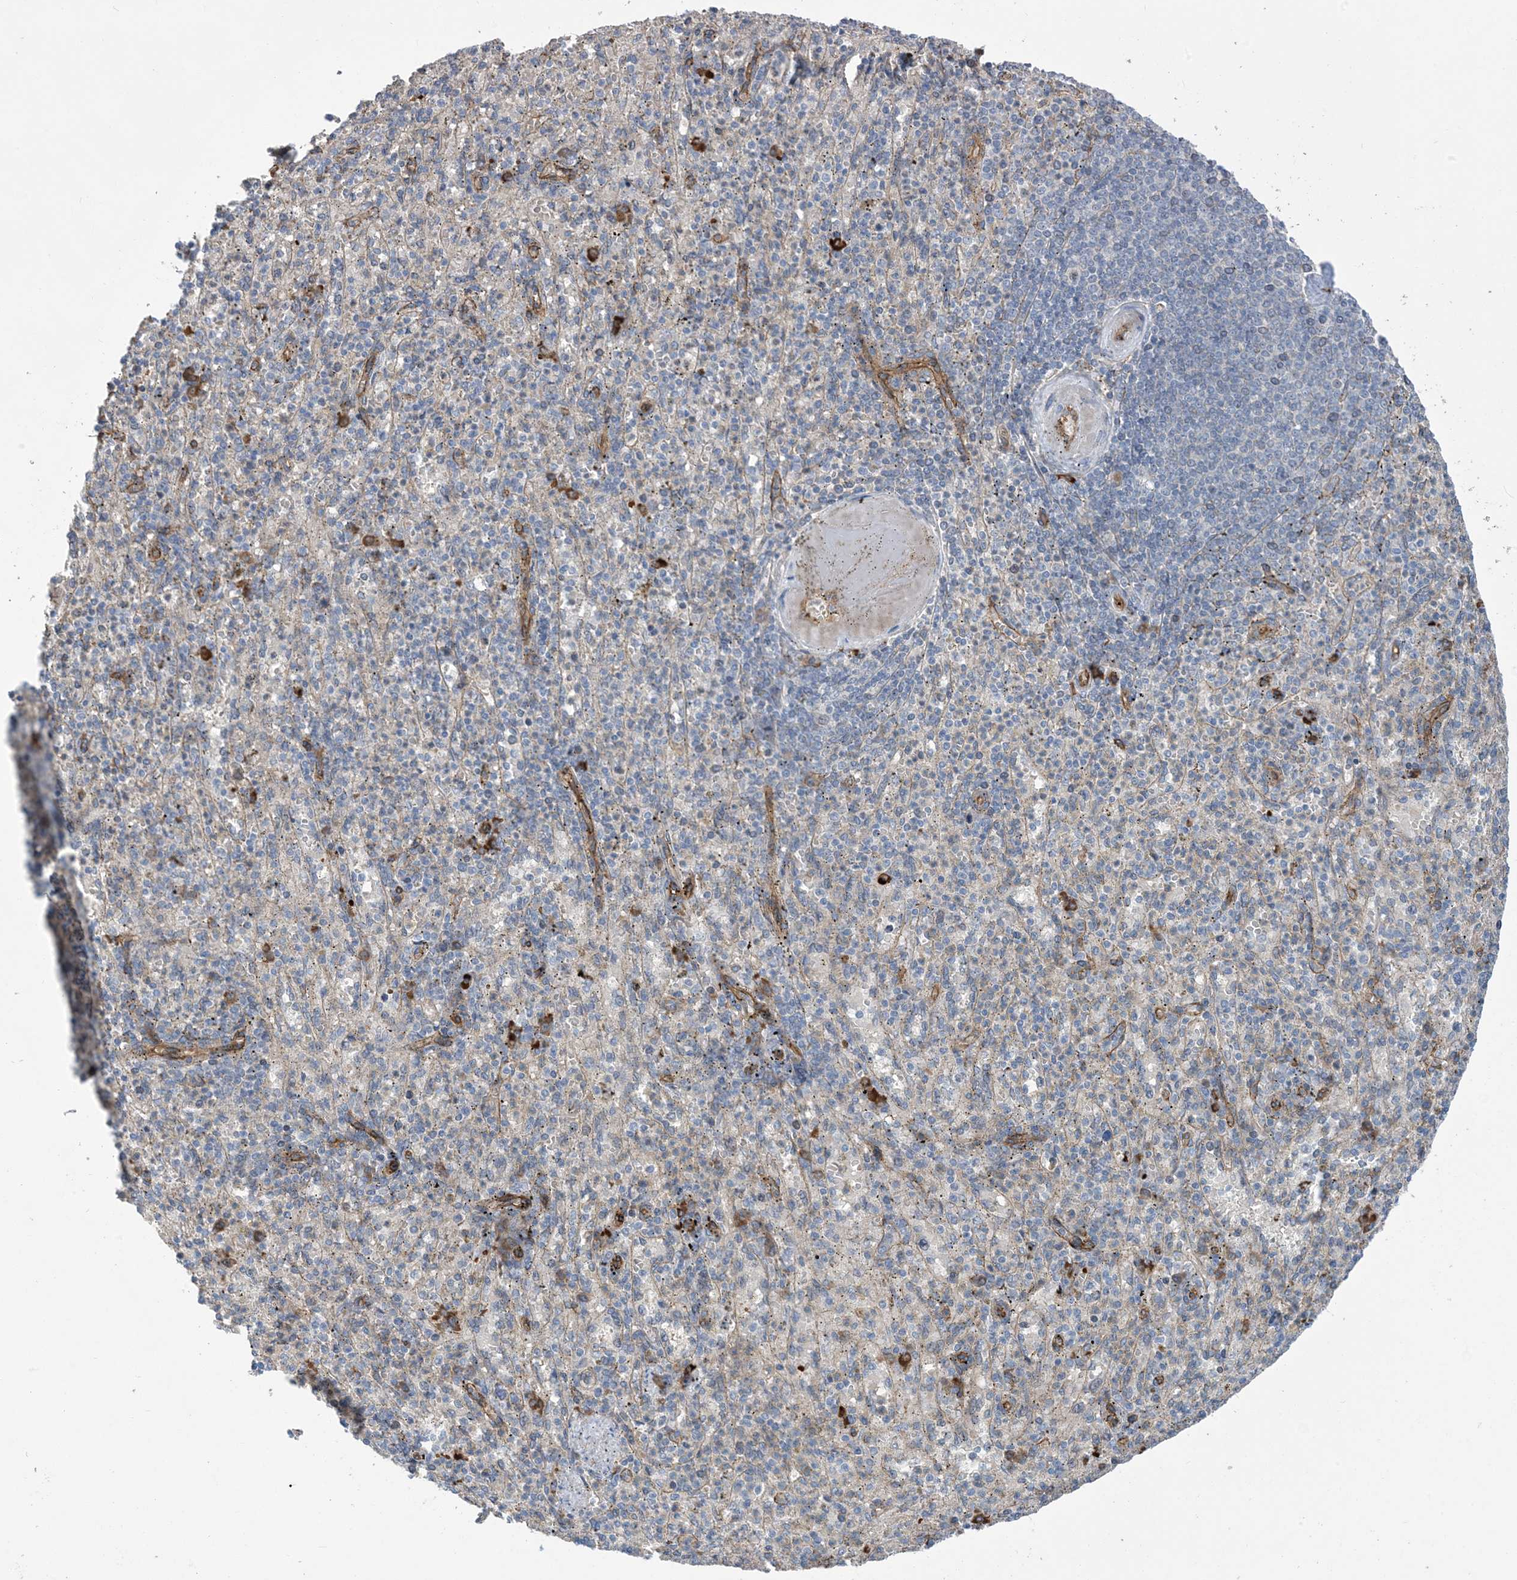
{"staining": {"intensity": "negative", "quantity": "none", "location": "none"}, "tissue": "spleen", "cell_type": "Cells in red pulp", "image_type": "normal", "snomed": [{"axis": "morphology", "description": "Normal tissue, NOS"}, {"axis": "topography", "description": "Spleen"}], "caption": "High magnification brightfield microscopy of normal spleen stained with DAB (3,3'-diaminobenzidine) (brown) and counterstained with hematoxylin (blue): cells in red pulp show no significant positivity.", "gene": "AOC1", "patient": {"sex": "female", "age": 74}}